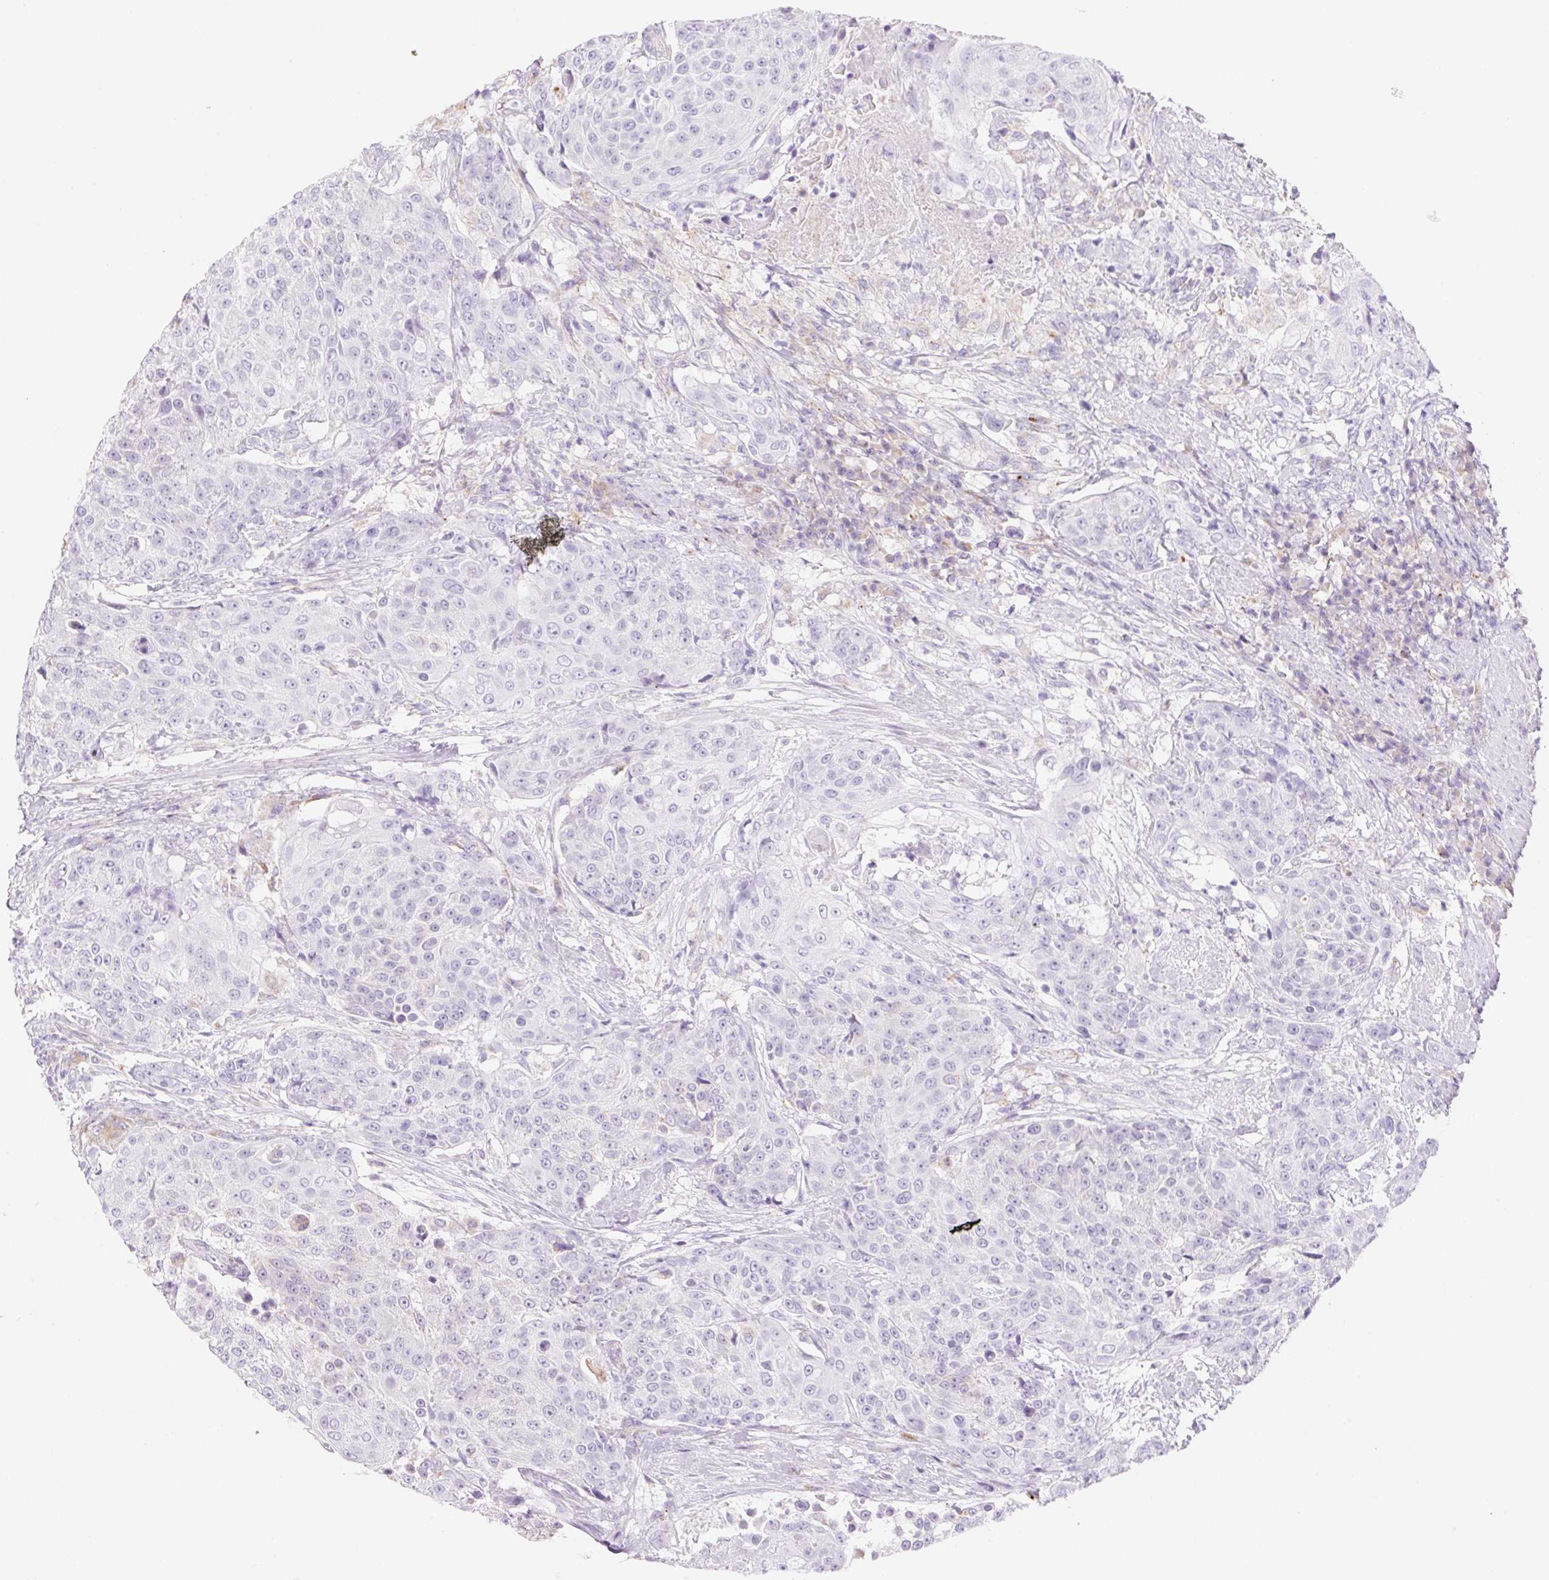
{"staining": {"intensity": "negative", "quantity": "none", "location": "none"}, "tissue": "urothelial cancer", "cell_type": "Tumor cells", "image_type": "cancer", "snomed": [{"axis": "morphology", "description": "Urothelial carcinoma, High grade"}, {"axis": "topography", "description": "Urinary bladder"}], "caption": "The immunohistochemistry micrograph has no significant staining in tumor cells of urothelial carcinoma (high-grade) tissue.", "gene": "CLEC3A", "patient": {"sex": "female", "age": 63}}